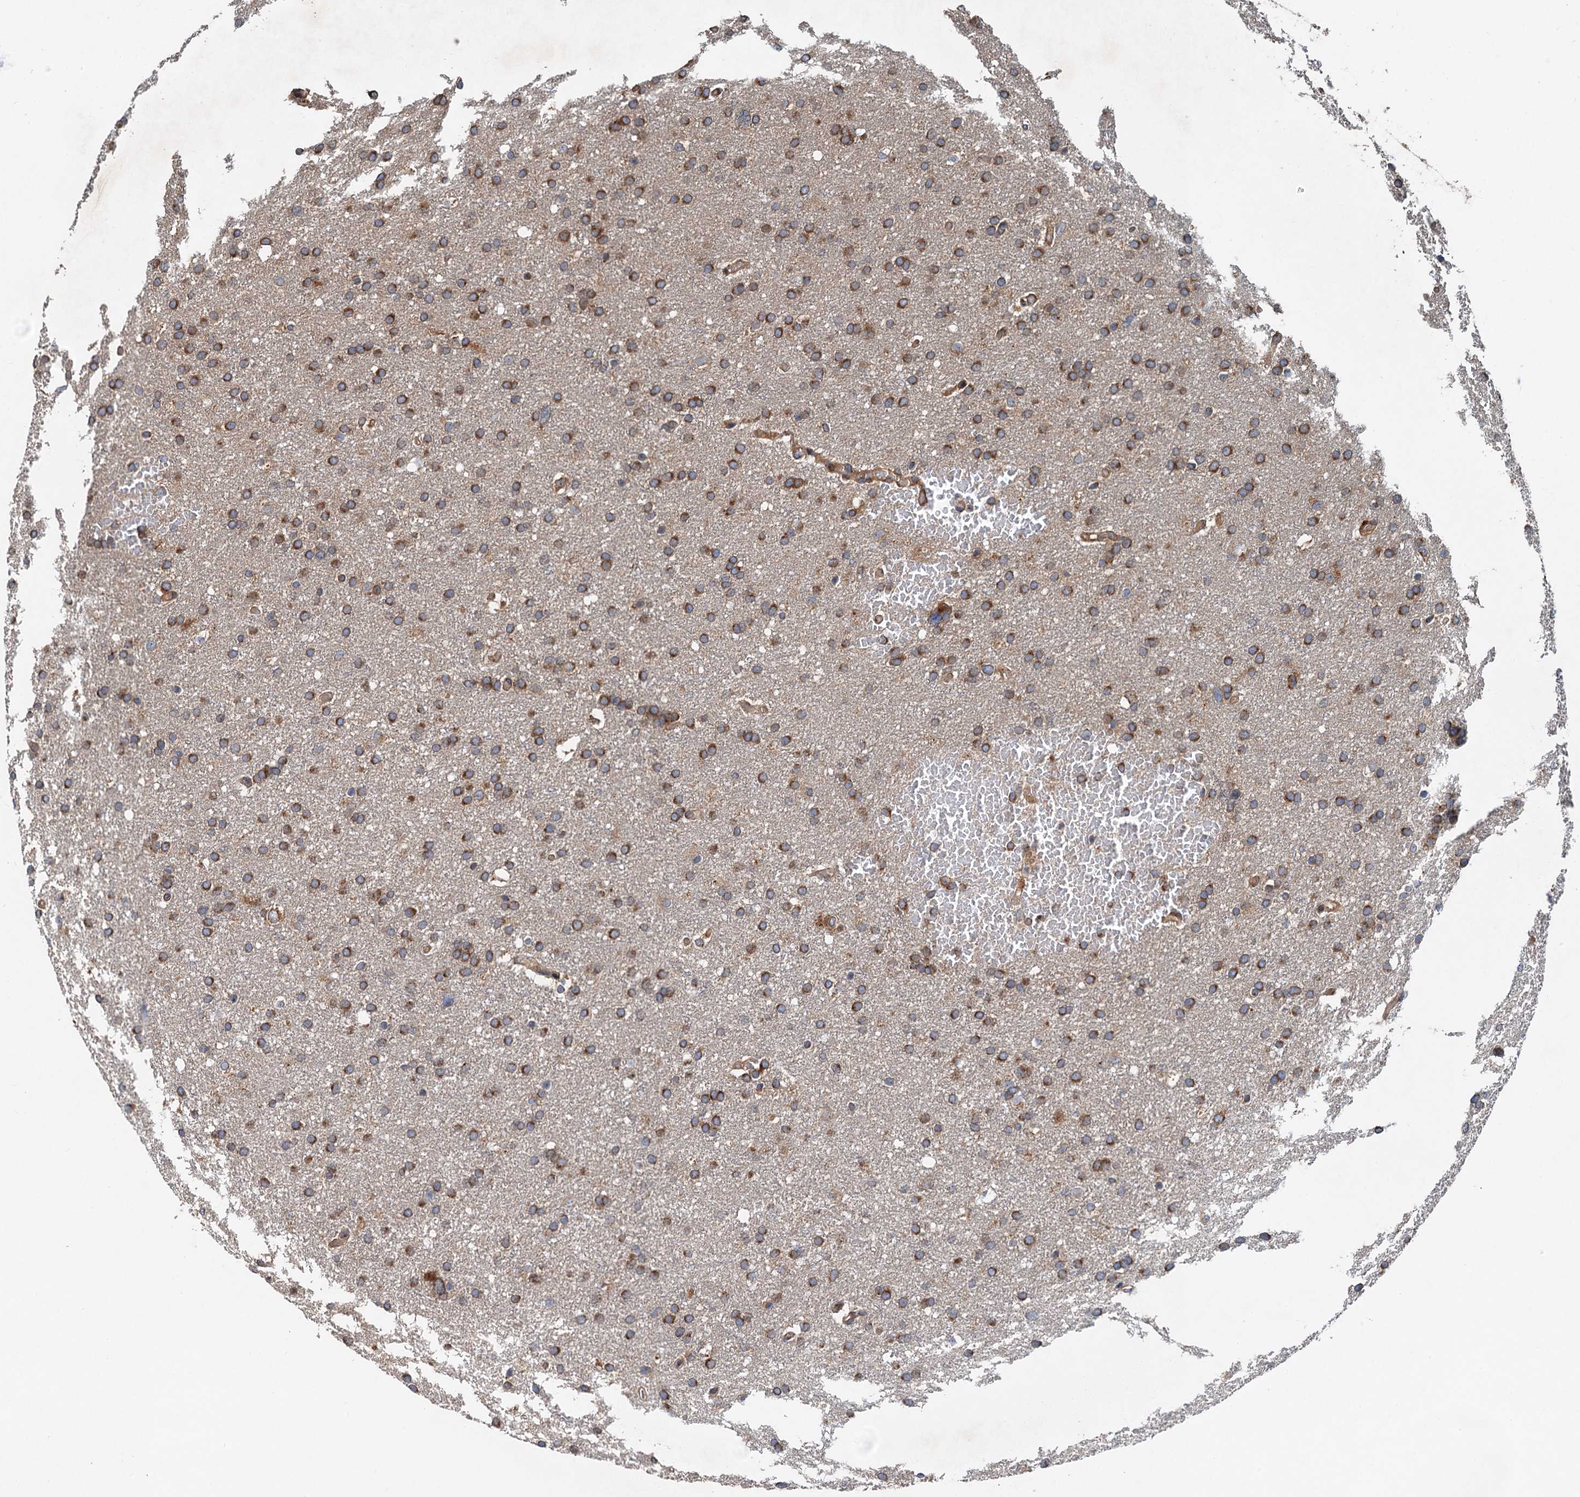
{"staining": {"intensity": "strong", "quantity": ">75%", "location": "cytoplasmic/membranous"}, "tissue": "glioma", "cell_type": "Tumor cells", "image_type": "cancer", "snomed": [{"axis": "morphology", "description": "Glioma, malignant, High grade"}, {"axis": "topography", "description": "Cerebral cortex"}], "caption": "Immunohistochemistry (IHC) histopathology image of neoplastic tissue: glioma stained using immunohistochemistry (IHC) reveals high levels of strong protein expression localized specifically in the cytoplasmic/membranous of tumor cells, appearing as a cytoplasmic/membranous brown color.", "gene": "COG3", "patient": {"sex": "female", "age": 36}}